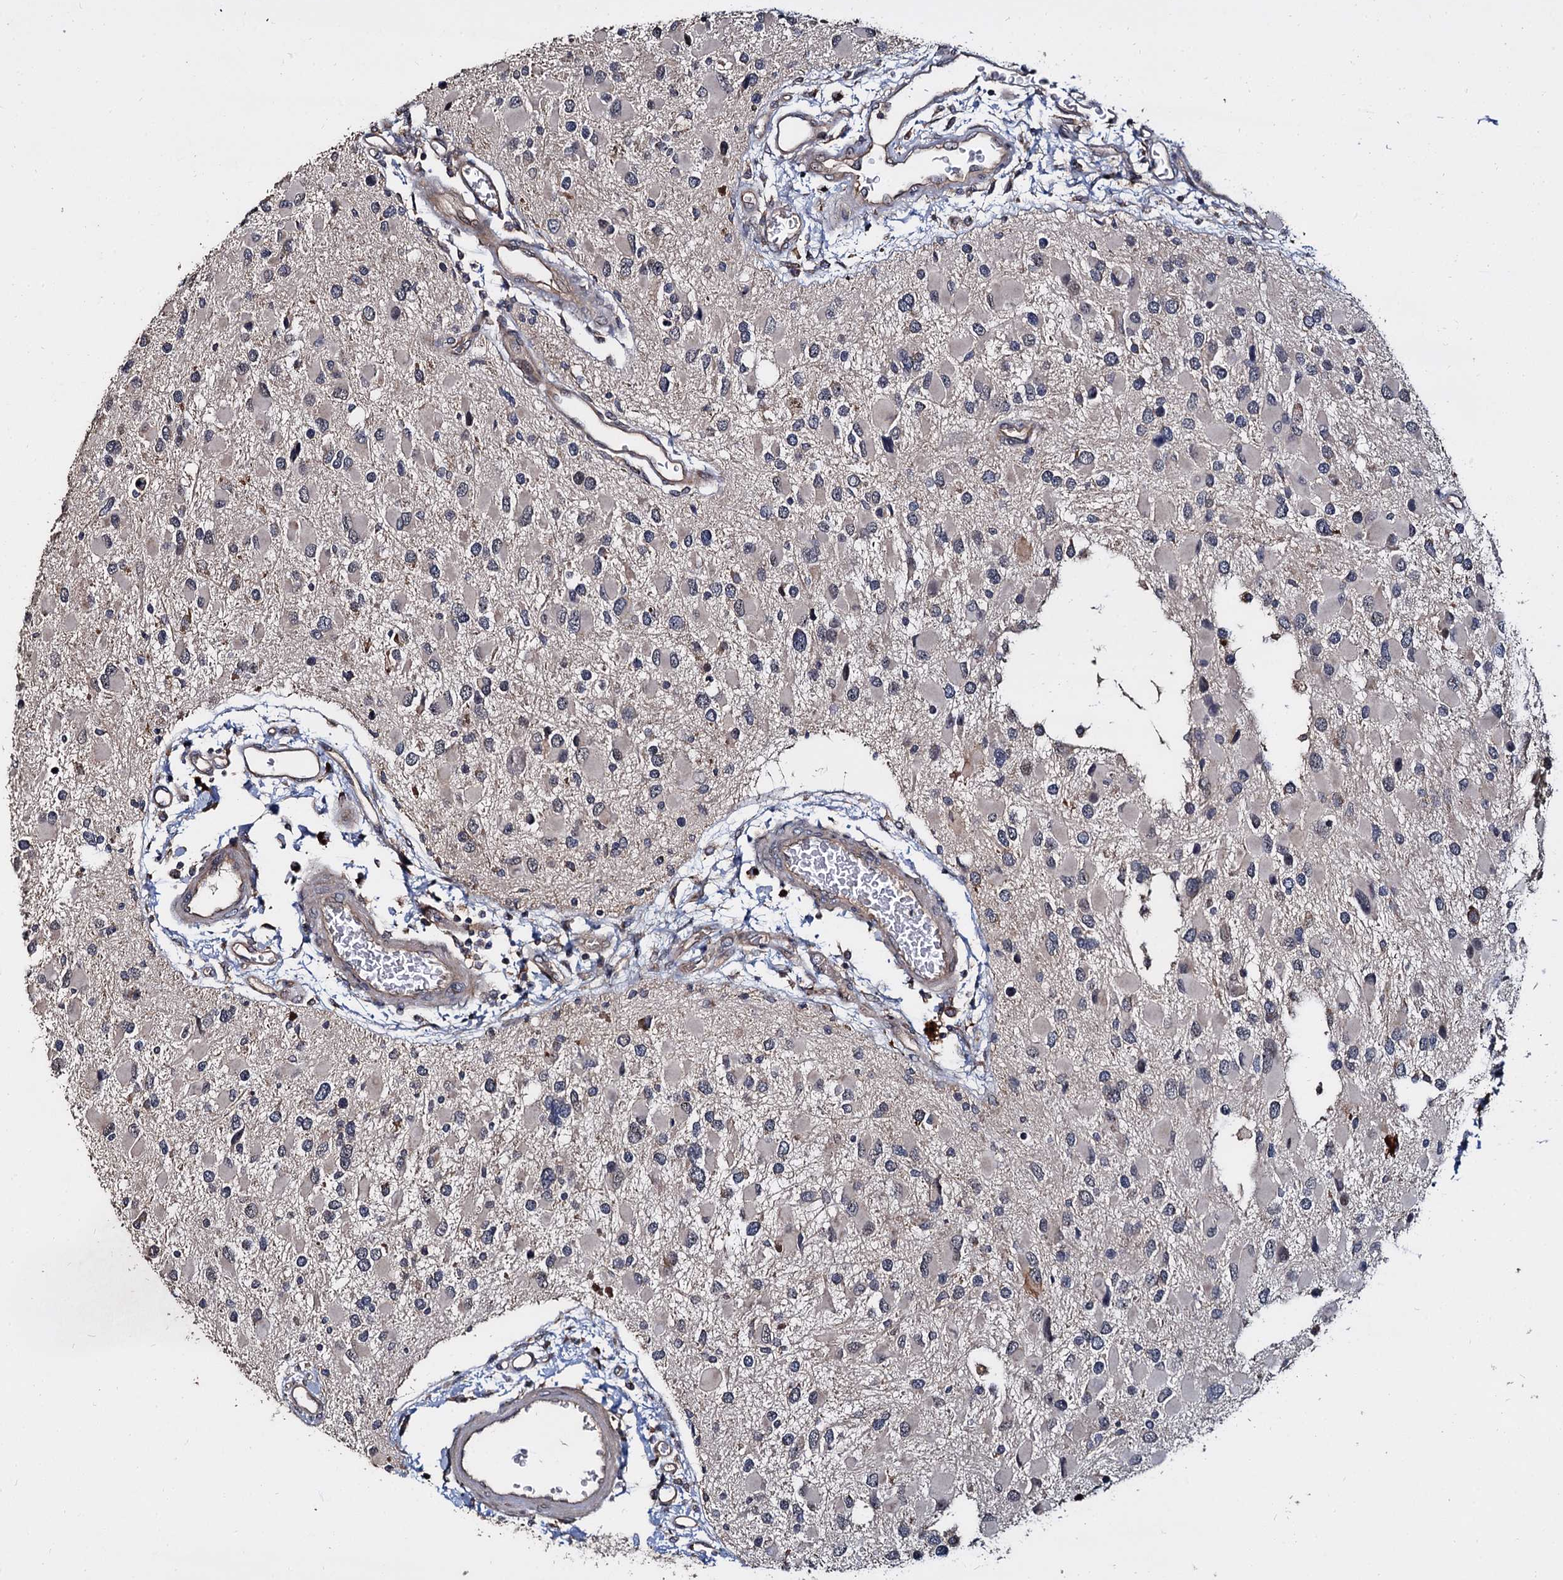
{"staining": {"intensity": "negative", "quantity": "none", "location": "none"}, "tissue": "glioma", "cell_type": "Tumor cells", "image_type": "cancer", "snomed": [{"axis": "morphology", "description": "Glioma, malignant, High grade"}, {"axis": "topography", "description": "Brain"}], "caption": "This is an IHC micrograph of human high-grade glioma (malignant). There is no positivity in tumor cells.", "gene": "WWC3", "patient": {"sex": "male", "age": 53}}